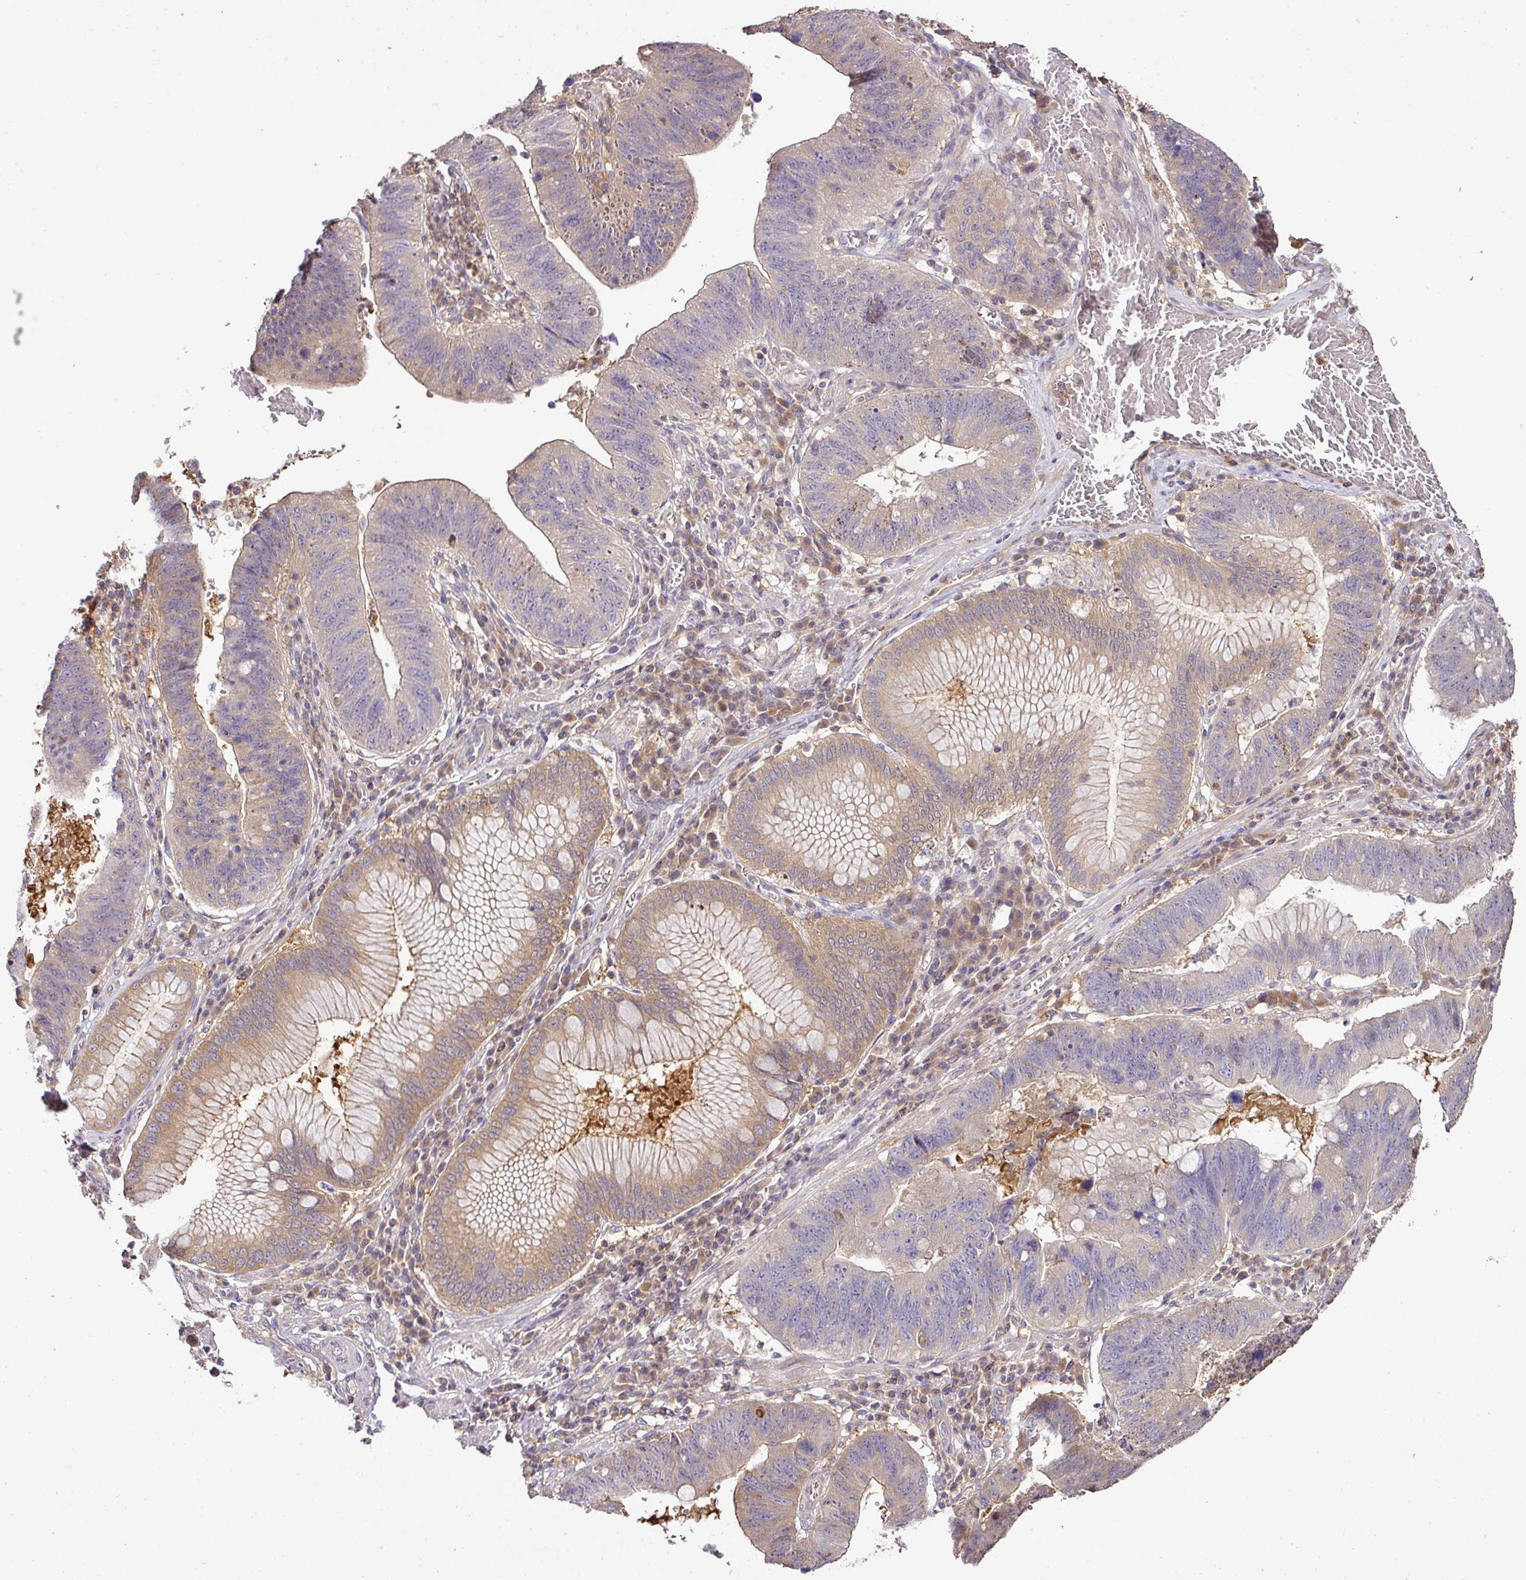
{"staining": {"intensity": "weak", "quantity": "25%-75%", "location": "cytoplasmic/membranous"}, "tissue": "stomach cancer", "cell_type": "Tumor cells", "image_type": "cancer", "snomed": [{"axis": "morphology", "description": "Adenocarcinoma, NOS"}, {"axis": "topography", "description": "Stomach"}], "caption": "Weak cytoplasmic/membranous expression for a protein is seen in about 25%-75% of tumor cells of stomach cancer (adenocarcinoma) using immunohistochemistry (IHC).", "gene": "TMEM107", "patient": {"sex": "male", "age": 59}}